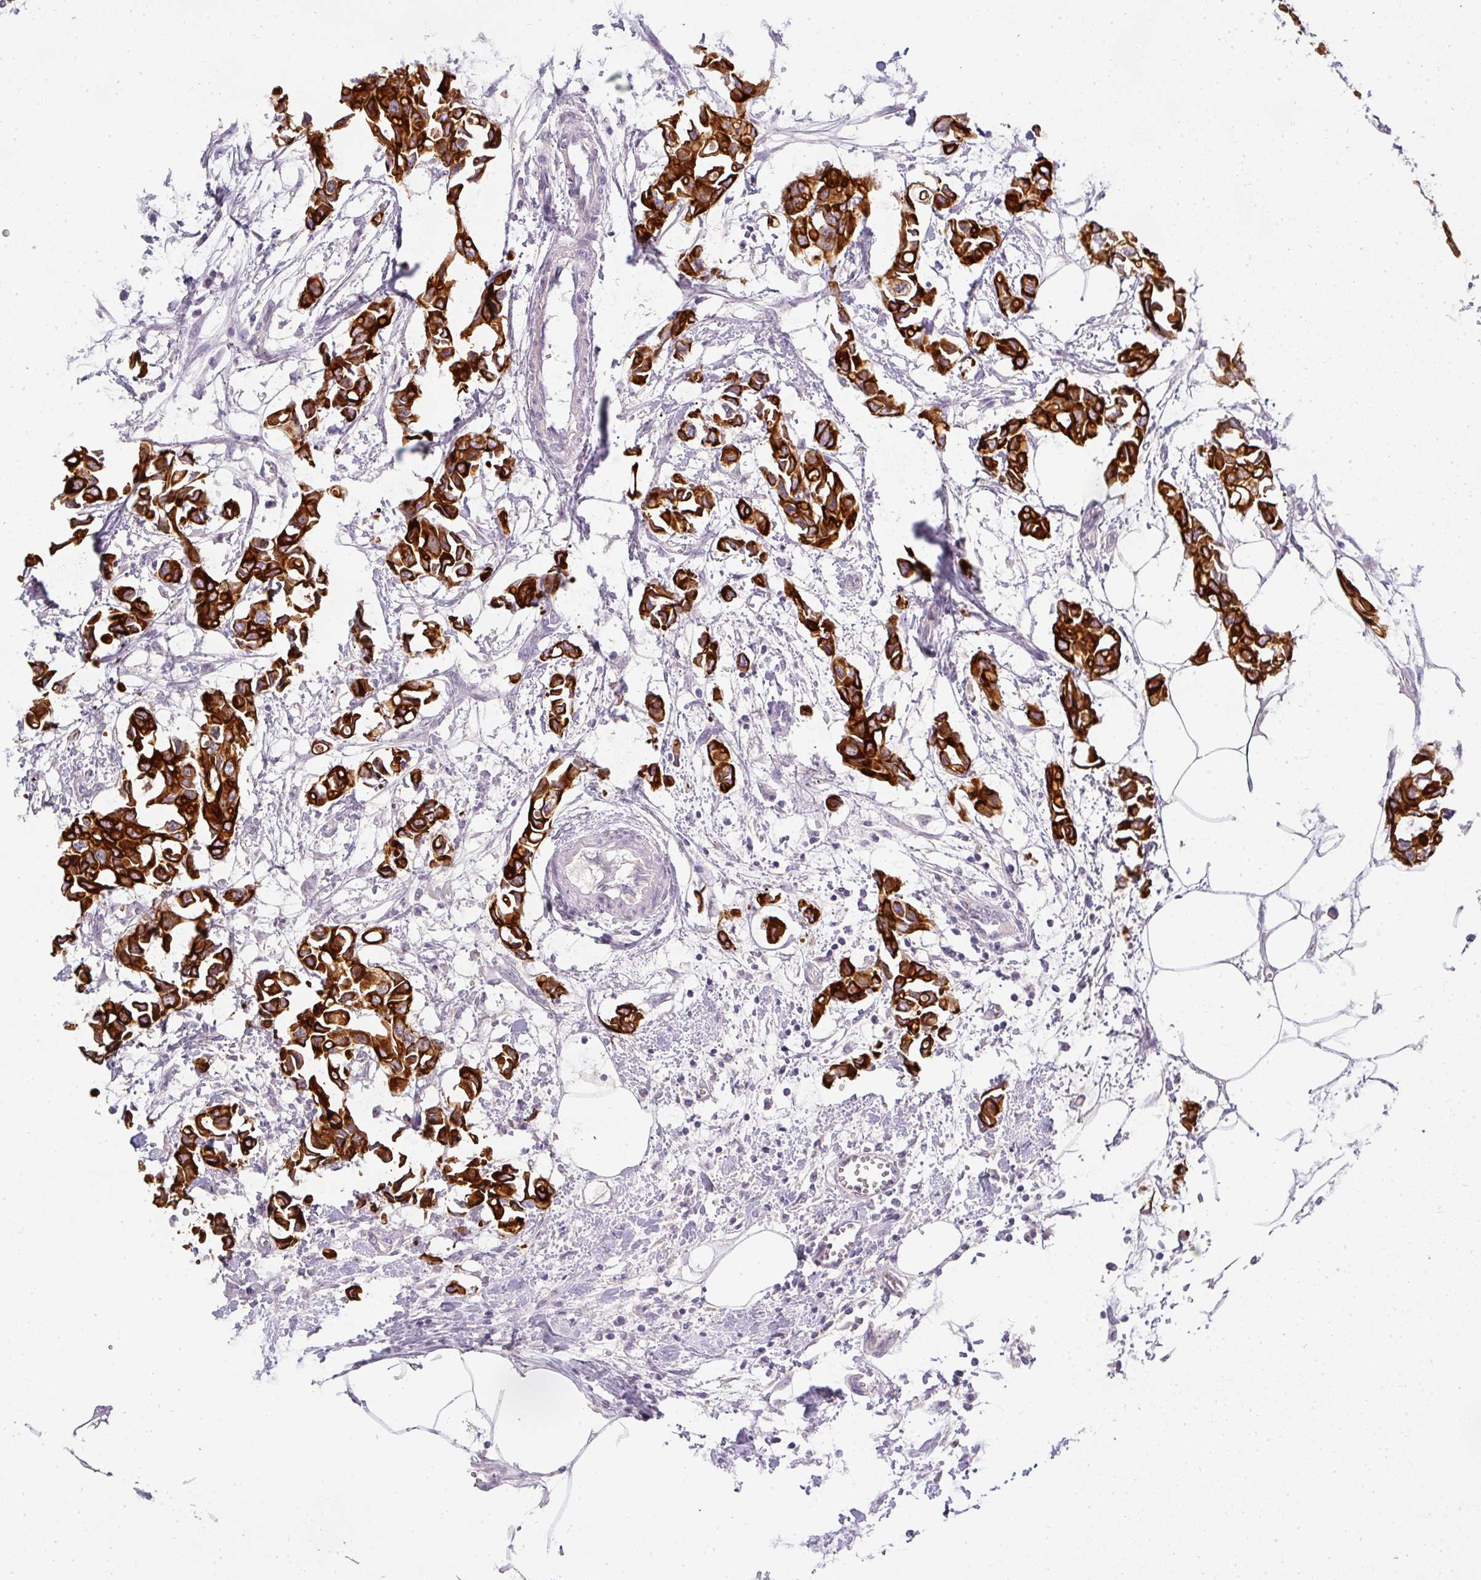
{"staining": {"intensity": "strong", "quantity": ">75%", "location": "cytoplasmic/membranous"}, "tissue": "breast cancer", "cell_type": "Tumor cells", "image_type": "cancer", "snomed": [{"axis": "morphology", "description": "Duct carcinoma"}, {"axis": "topography", "description": "Breast"}], "caption": "Breast intraductal carcinoma stained for a protein (brown) reveals strong cytoplasmic/membranous positive expression in about >75% of tumor cells.", "gene": "ASXL3", "patient": {"sex": "female", "age": 41}}